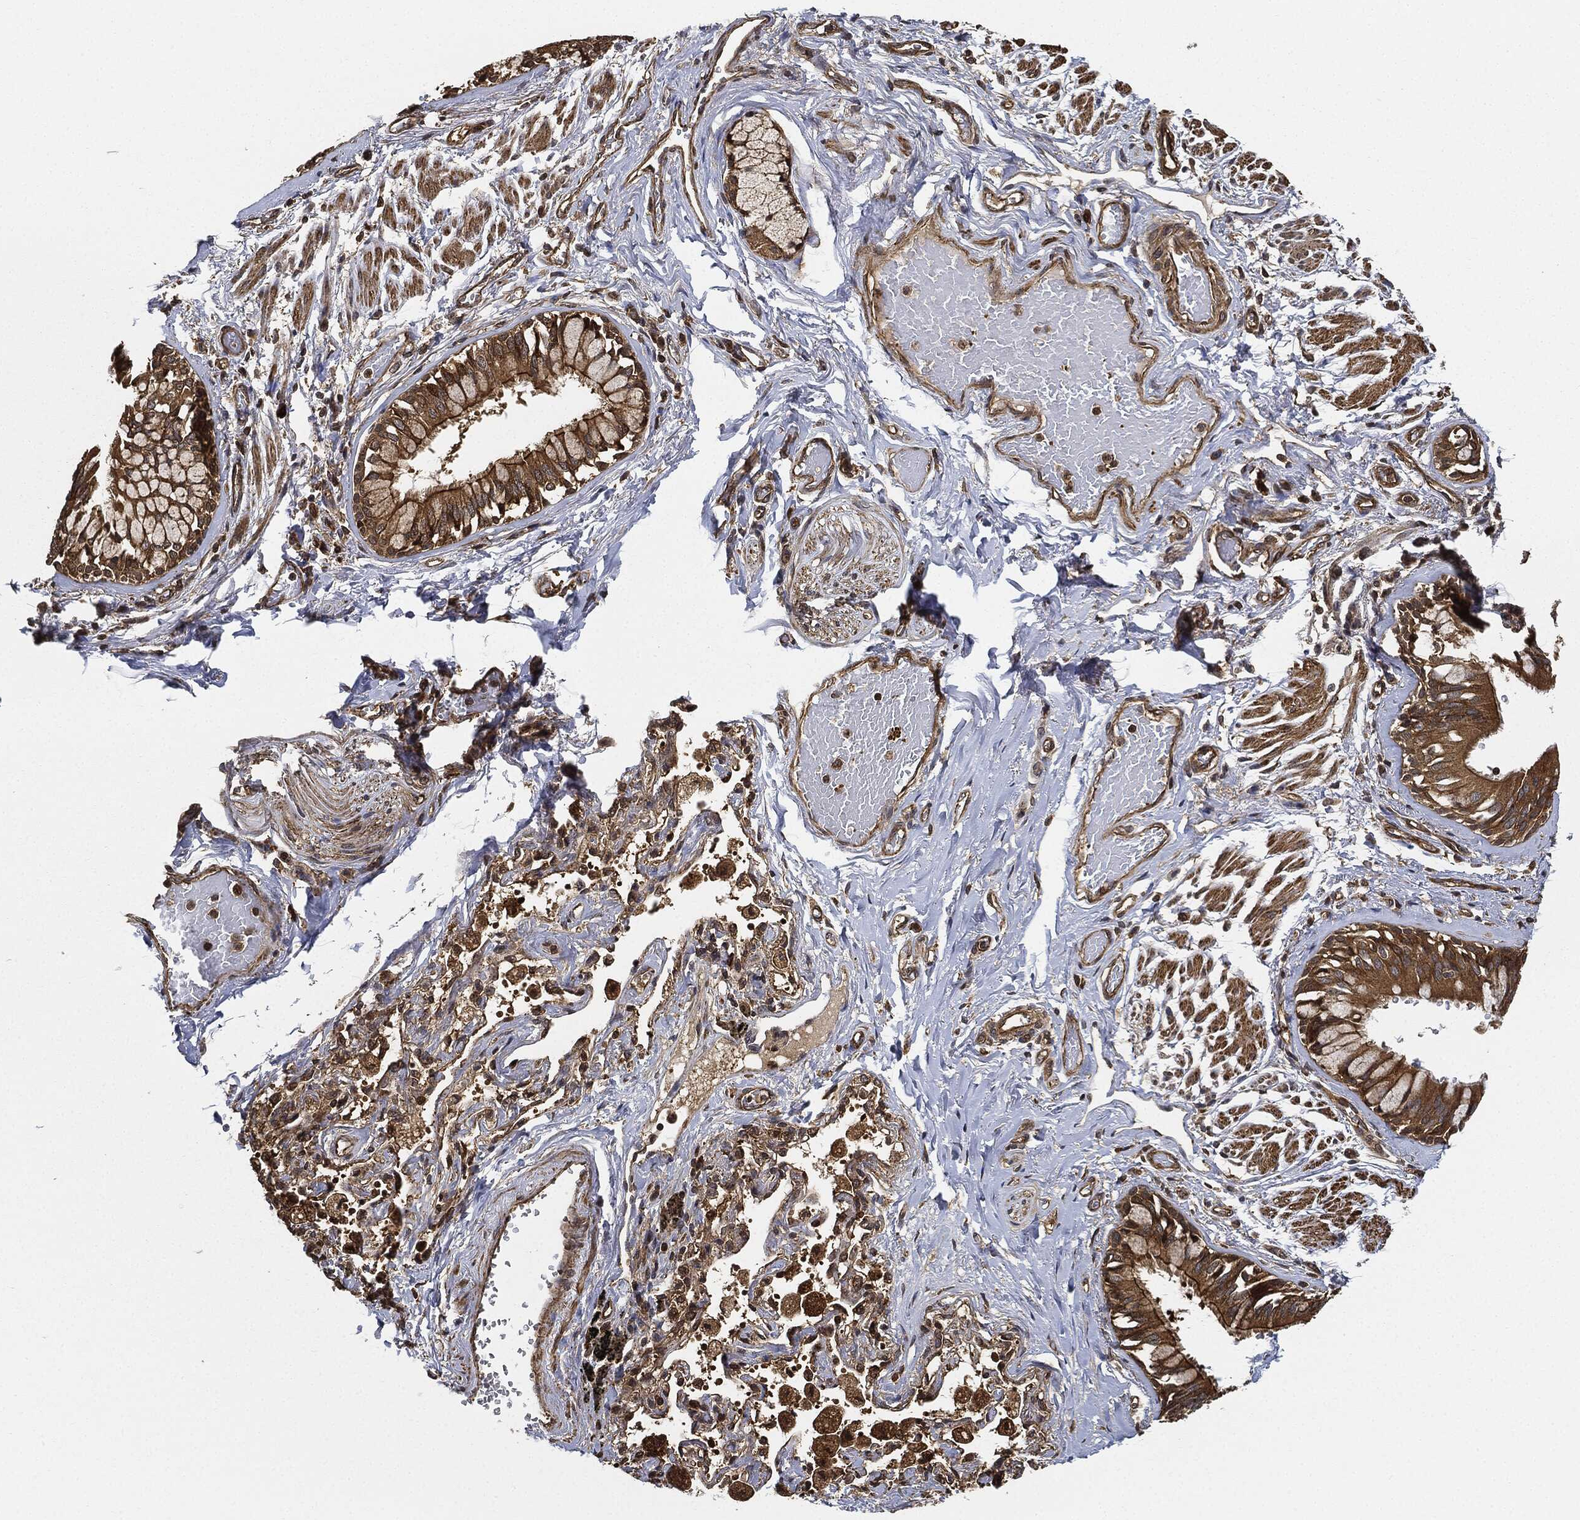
{"staining": {"intensity": "strong", "quantity": ">75%", "location": "cytoplasmic/membranous"}, "tissue": "bronchus", "cell_type": "Respiratory epithelial cells", "image_type": "normal", "snomed": [{"axis": "morphology", "description": "Normal tissue, NOS"}, {"axis": "topography", "description": "Bronchus"}, {"axis": "topography", "description": "Lung"}], "caption": "This micrograph reveals unremarkable bronchus stained with immunohistochemistry (IHC) to label a protein in brown. The cytoplasmic/membranous of respiratory epithelial cells show strong positivity for the protein. Nuclei are counter-stained blue.", "gene": "CEP290", "patient": {"sex": "female", "age": 57}}